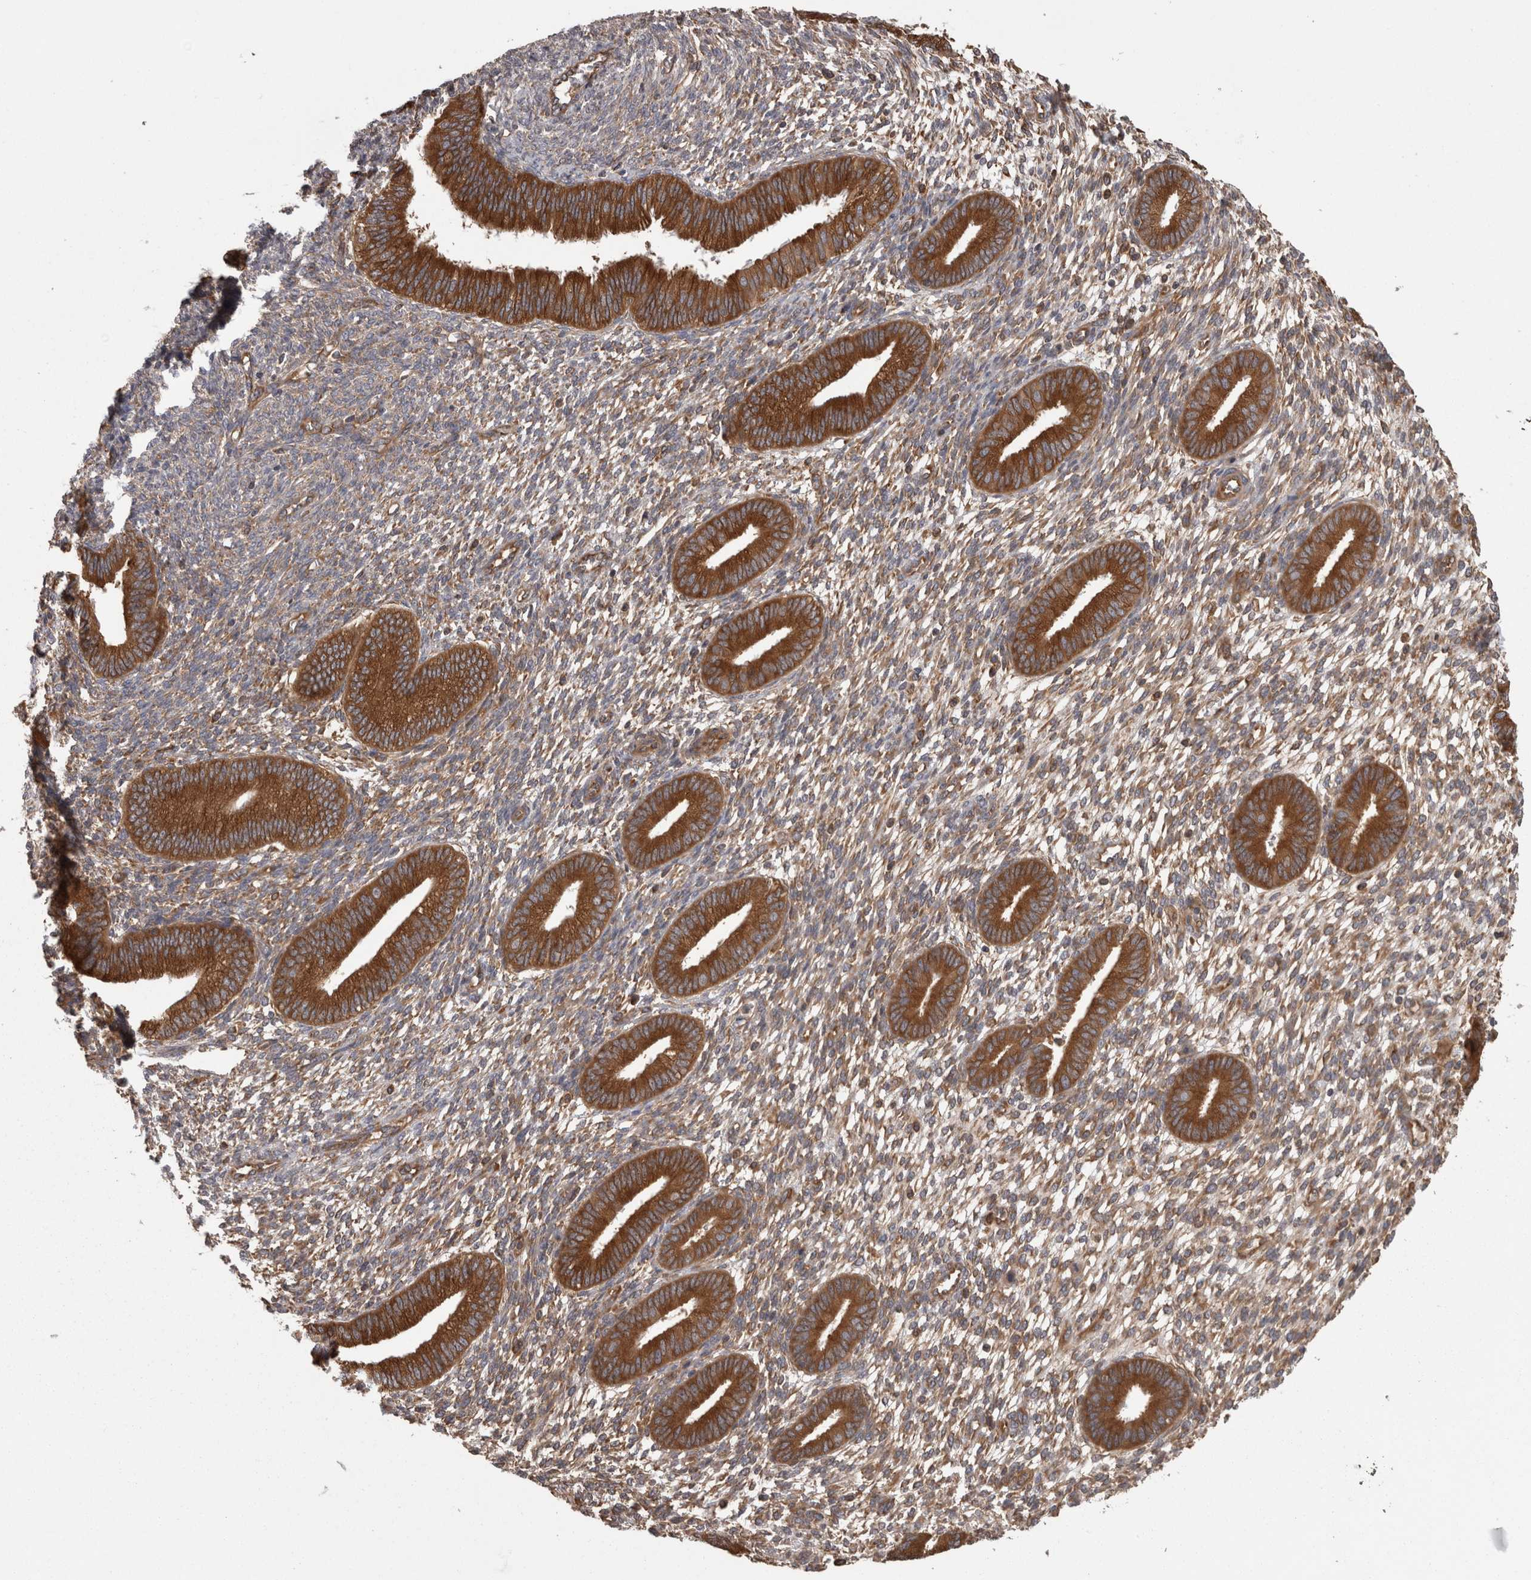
{"staining": {"intensity": "weak", "quantity": ">75%", "location": "cytoplasmic/membranous"}, "tissue": "endometrium", "cell_type": "Cells in endometrial stroma", "image_type": "normal", "snomed": [{"axis": "morphology", "description": "Normal tissue, NOS"}, {"axis": "topography", "description": "Endometrium"}], "caption": "Endometrium stained with DAB immunohistochemistry (IHC) shows low levels of weak cytoplasmic/membranous expression in about >75% of cells in endometrial stroma. The protein is stained brown, and the nuclei are stained in blue (DAB (3,3'-diaminobenzidine) IHC with brightfield microscopy, high magnification).", "gene": "SMCR8", "patient": {"sex": "female", "age": 46}}